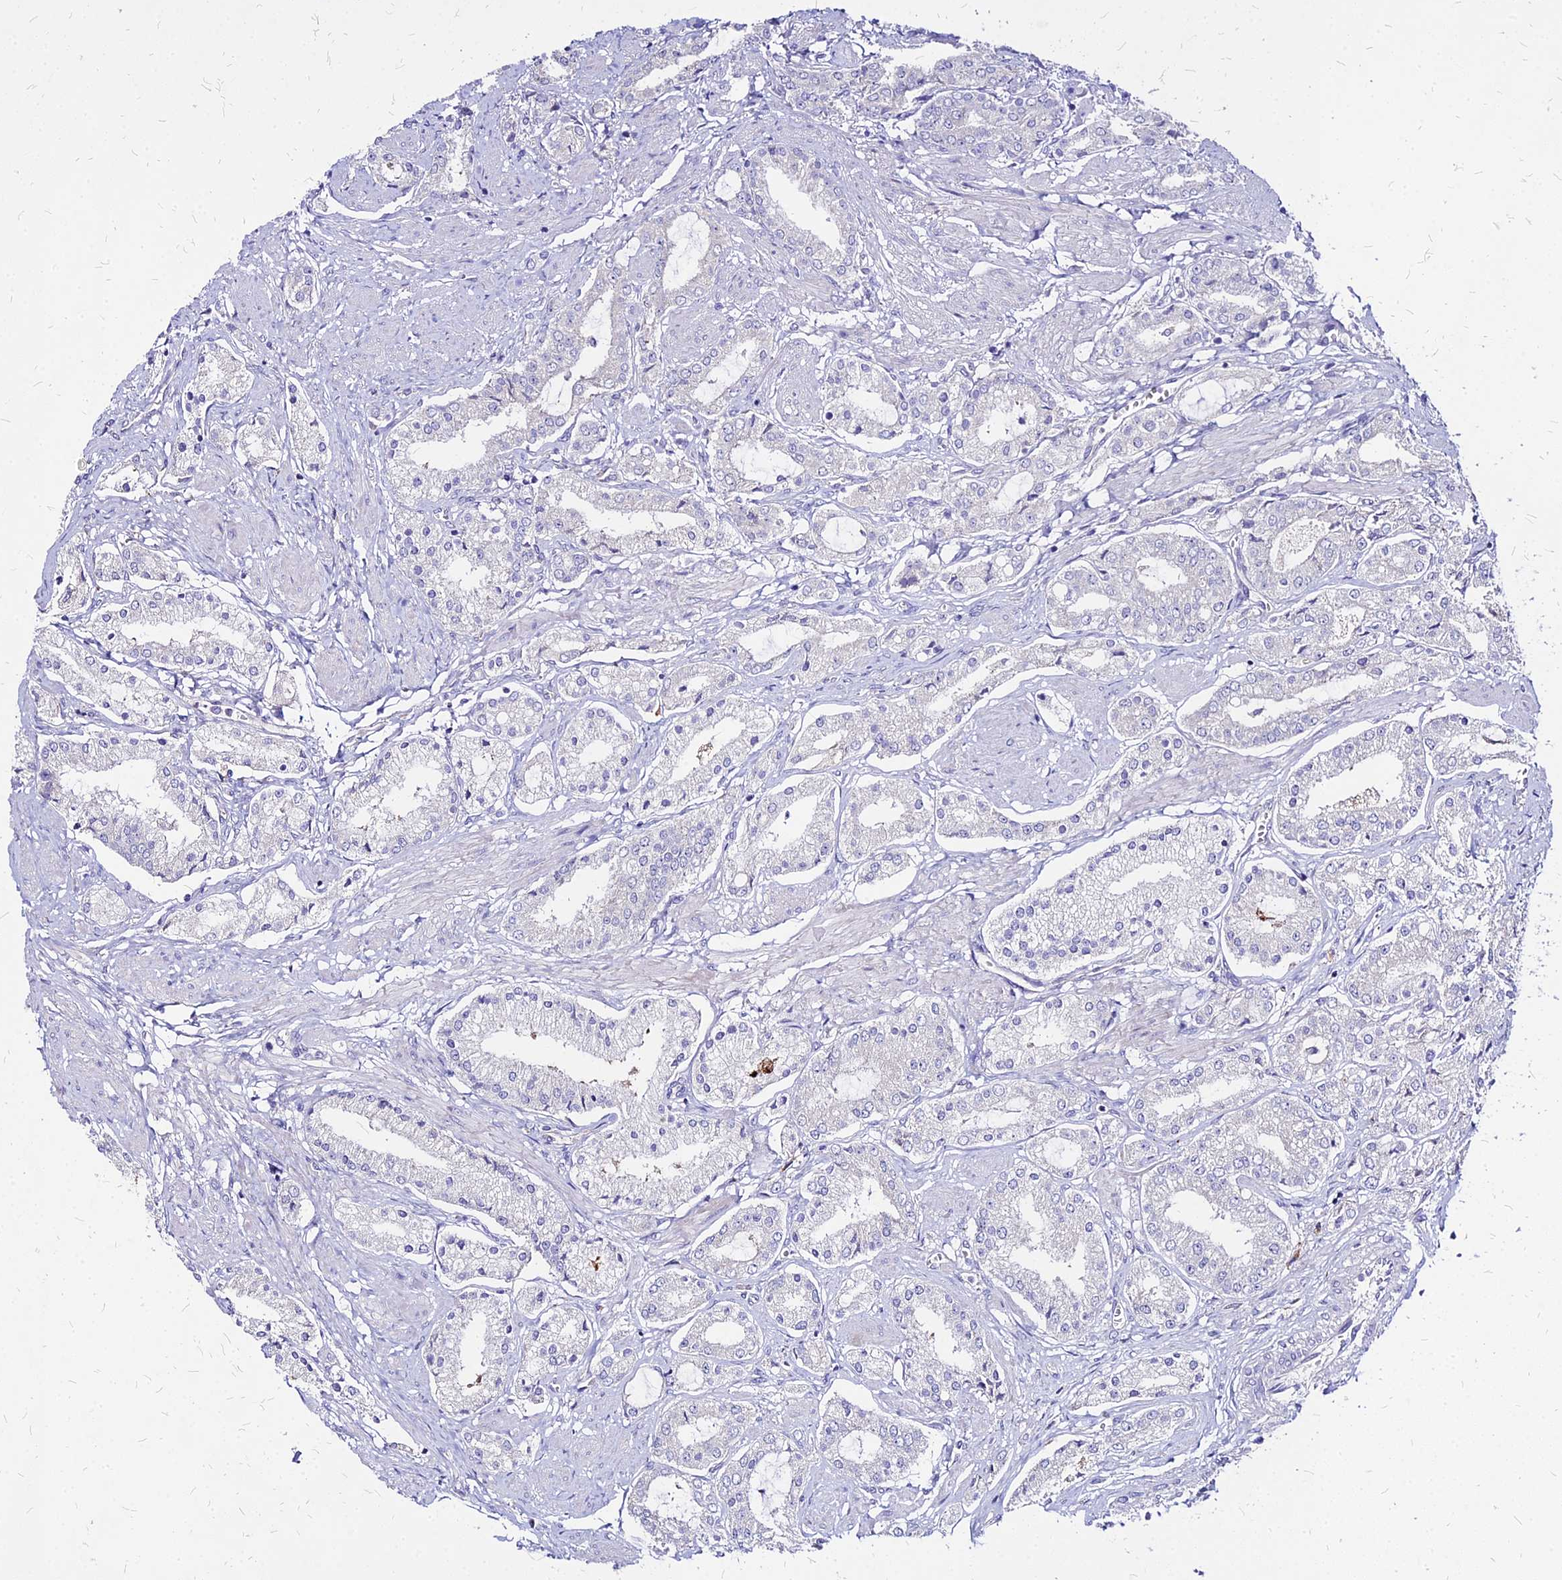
{"staining": {"intensity": "negative", "quantity": "none", "location": "none"}, "tissue": "prostate cancer", "cell_type": "Tumor cells", "image_type": "cancer", "snomed": [{"axis": "morphology", "description": "Adenocarcinoma, High grade"}, {"axis": "topography", "description": "Prostate and seminal vesicle, NOS"}], "caption": "Prostate cancer (high-grade adenocarcinoma) was stained to show a protein in brown. There is no significant positivity in tumor cells.", "gene": "COMMD10", "patient": {"sex": "male", "age": 64}}